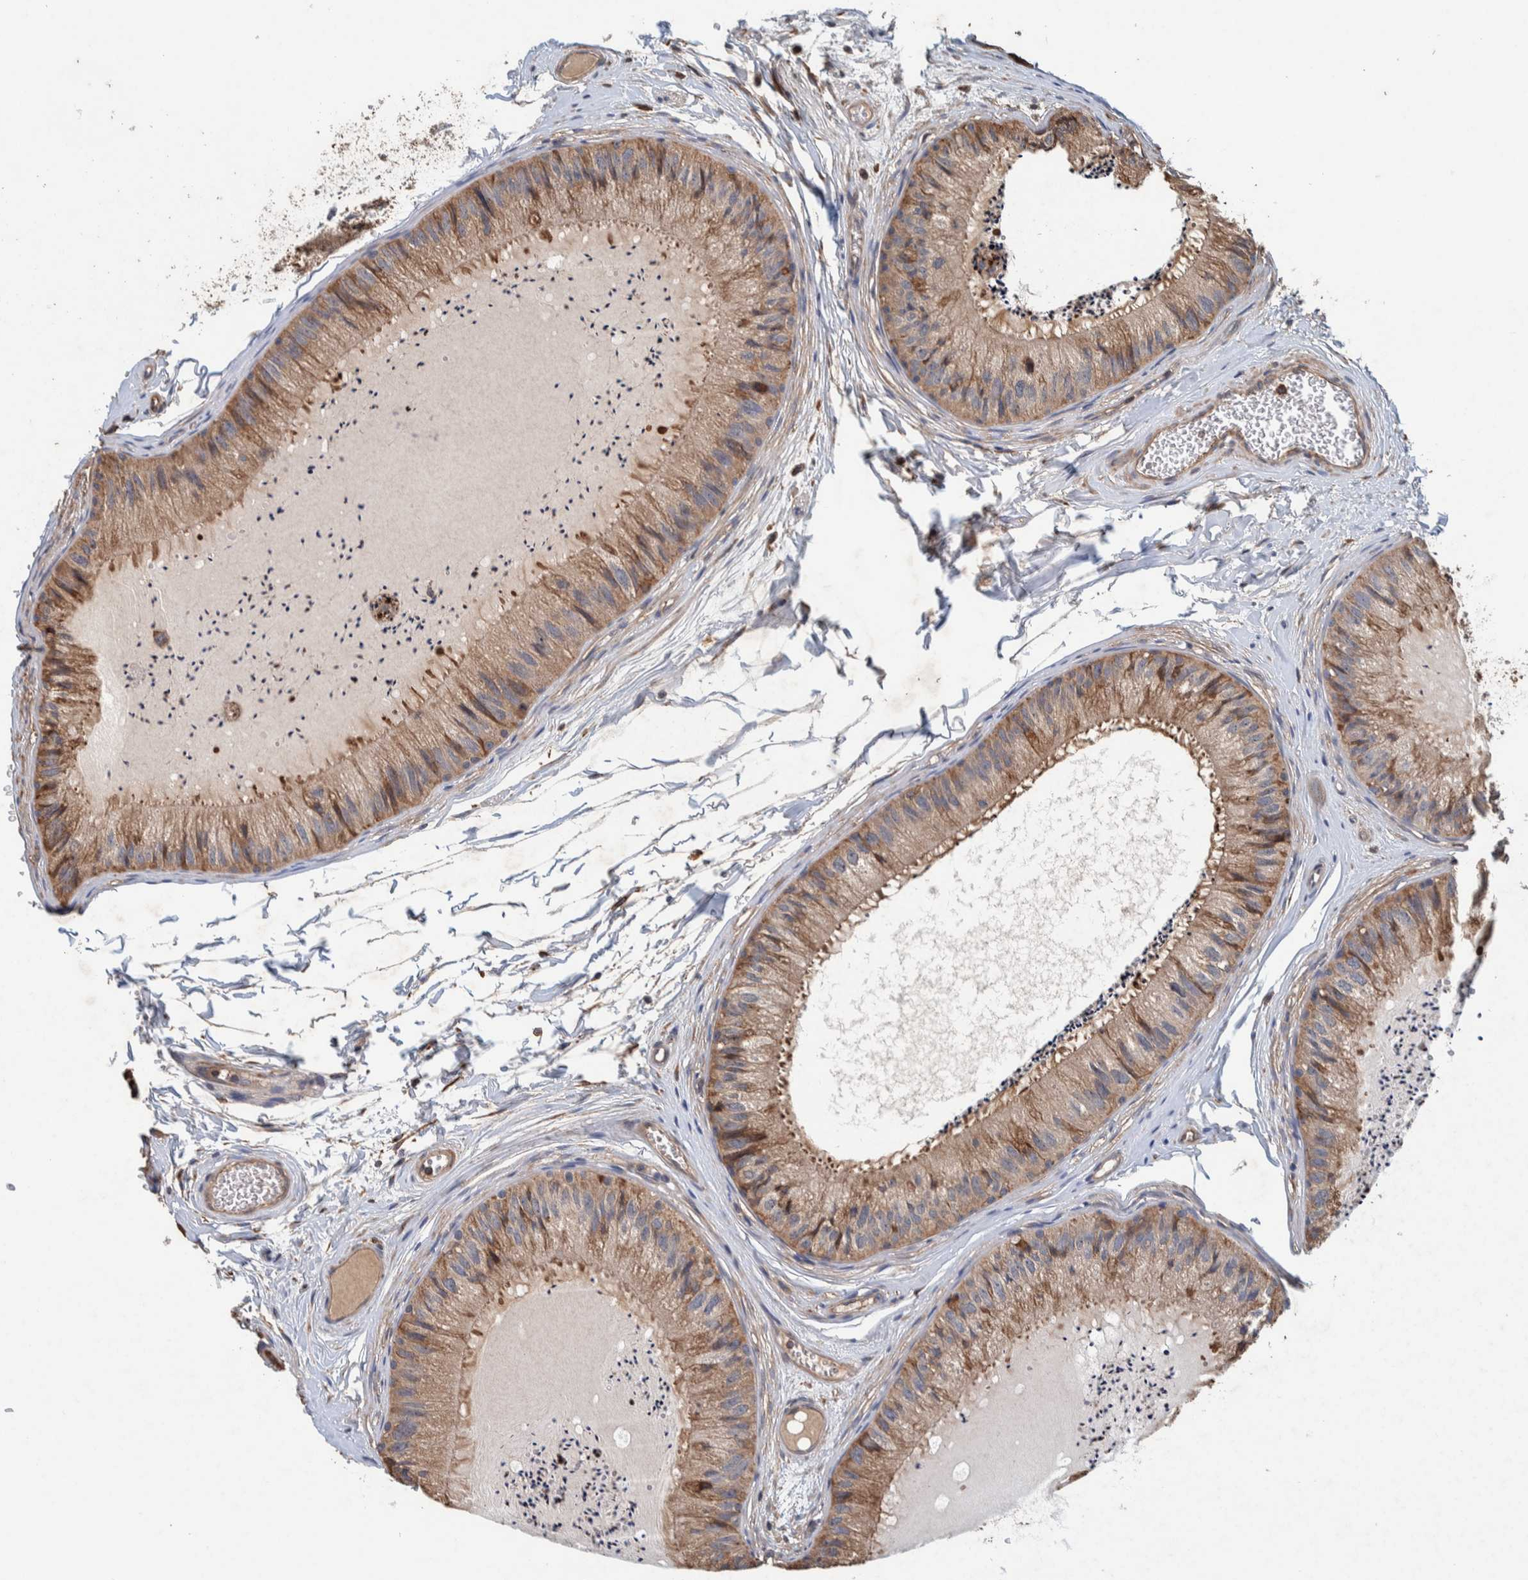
{"staining": {"intensity": "moderate", "quantity": ">75%", "location": "cytoplasmic/membranous"}, "tissue": "epididymis", "cell_type": "Glandular cells", "image_type": "normal", "snomed": [{"axis": "morphology", "description": "Normal tissue, NOS"}, {"axis": "topography", "description": "Epididymis"}], "caption": "The photomicrograph reveals a brown stain indicating the presence of a protein in the cytoplasmic/membranous of glandular cells in epididymis. (DAB IHC, brown staining for protein, blue staining for nuclei).", "gene": "PLA2G3", "patient": {"sex": "male", "age": 31}}